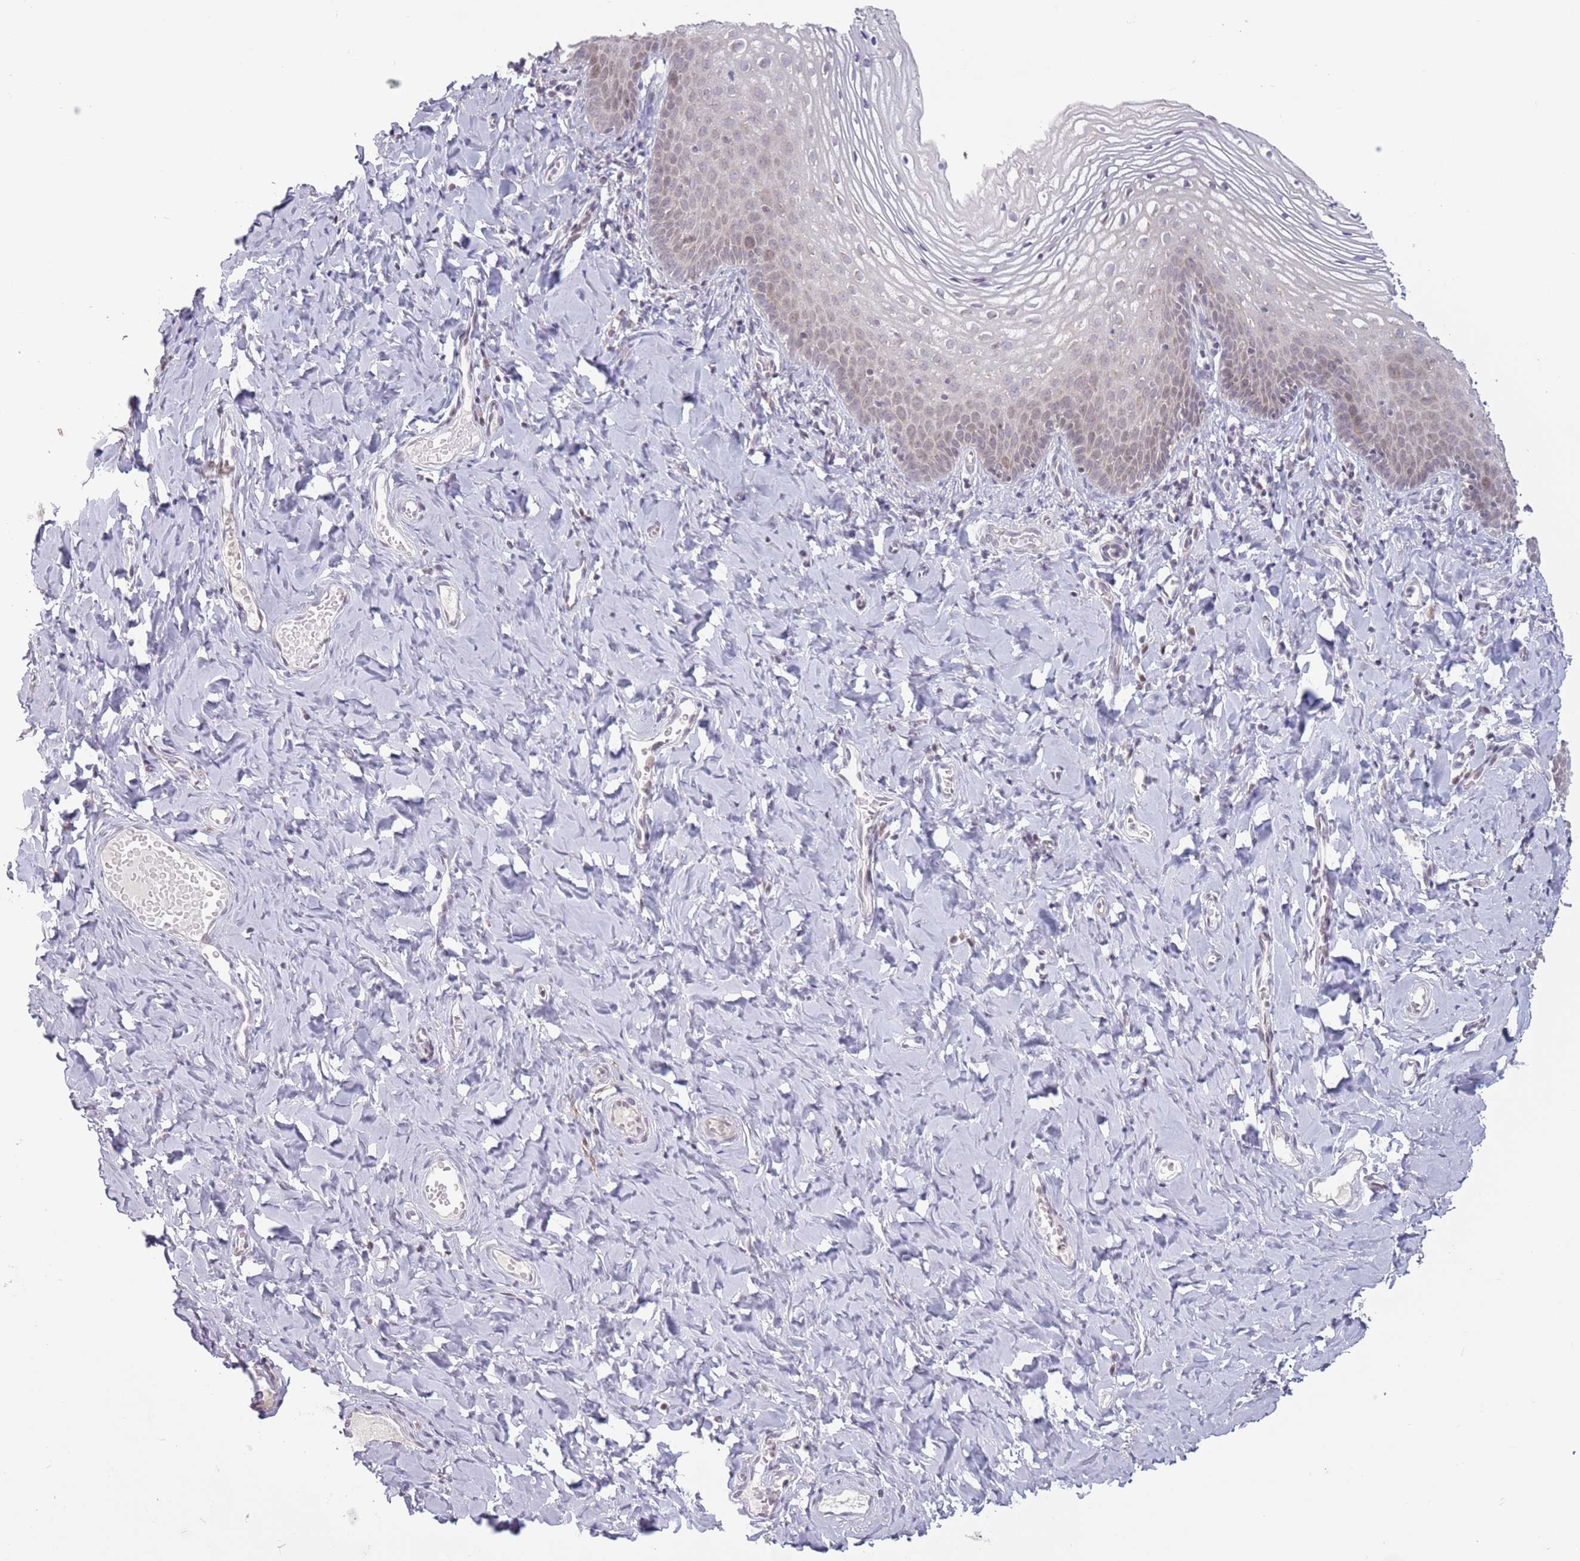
{"staining": {"intensity": "weak", "quantity": "<25%", "location": "nuclear"}, "tissue": "vagina", "cell_type": "Squamous epithelial cells", "image_type": "normal", "snomed": [{"axis": "morphology", "description": "Normal tissue, NOS"}, {"axis": "topography", "description": "Vagina"}], "caption": "A high-resolution photomicrograph shows immunohistochemistry (IHC) staining of benign vagina, which reveals no significant staining in squamous epithelial cells.", "gene": "MRPL34", "patient": {"sex": "female", "age": 60}}